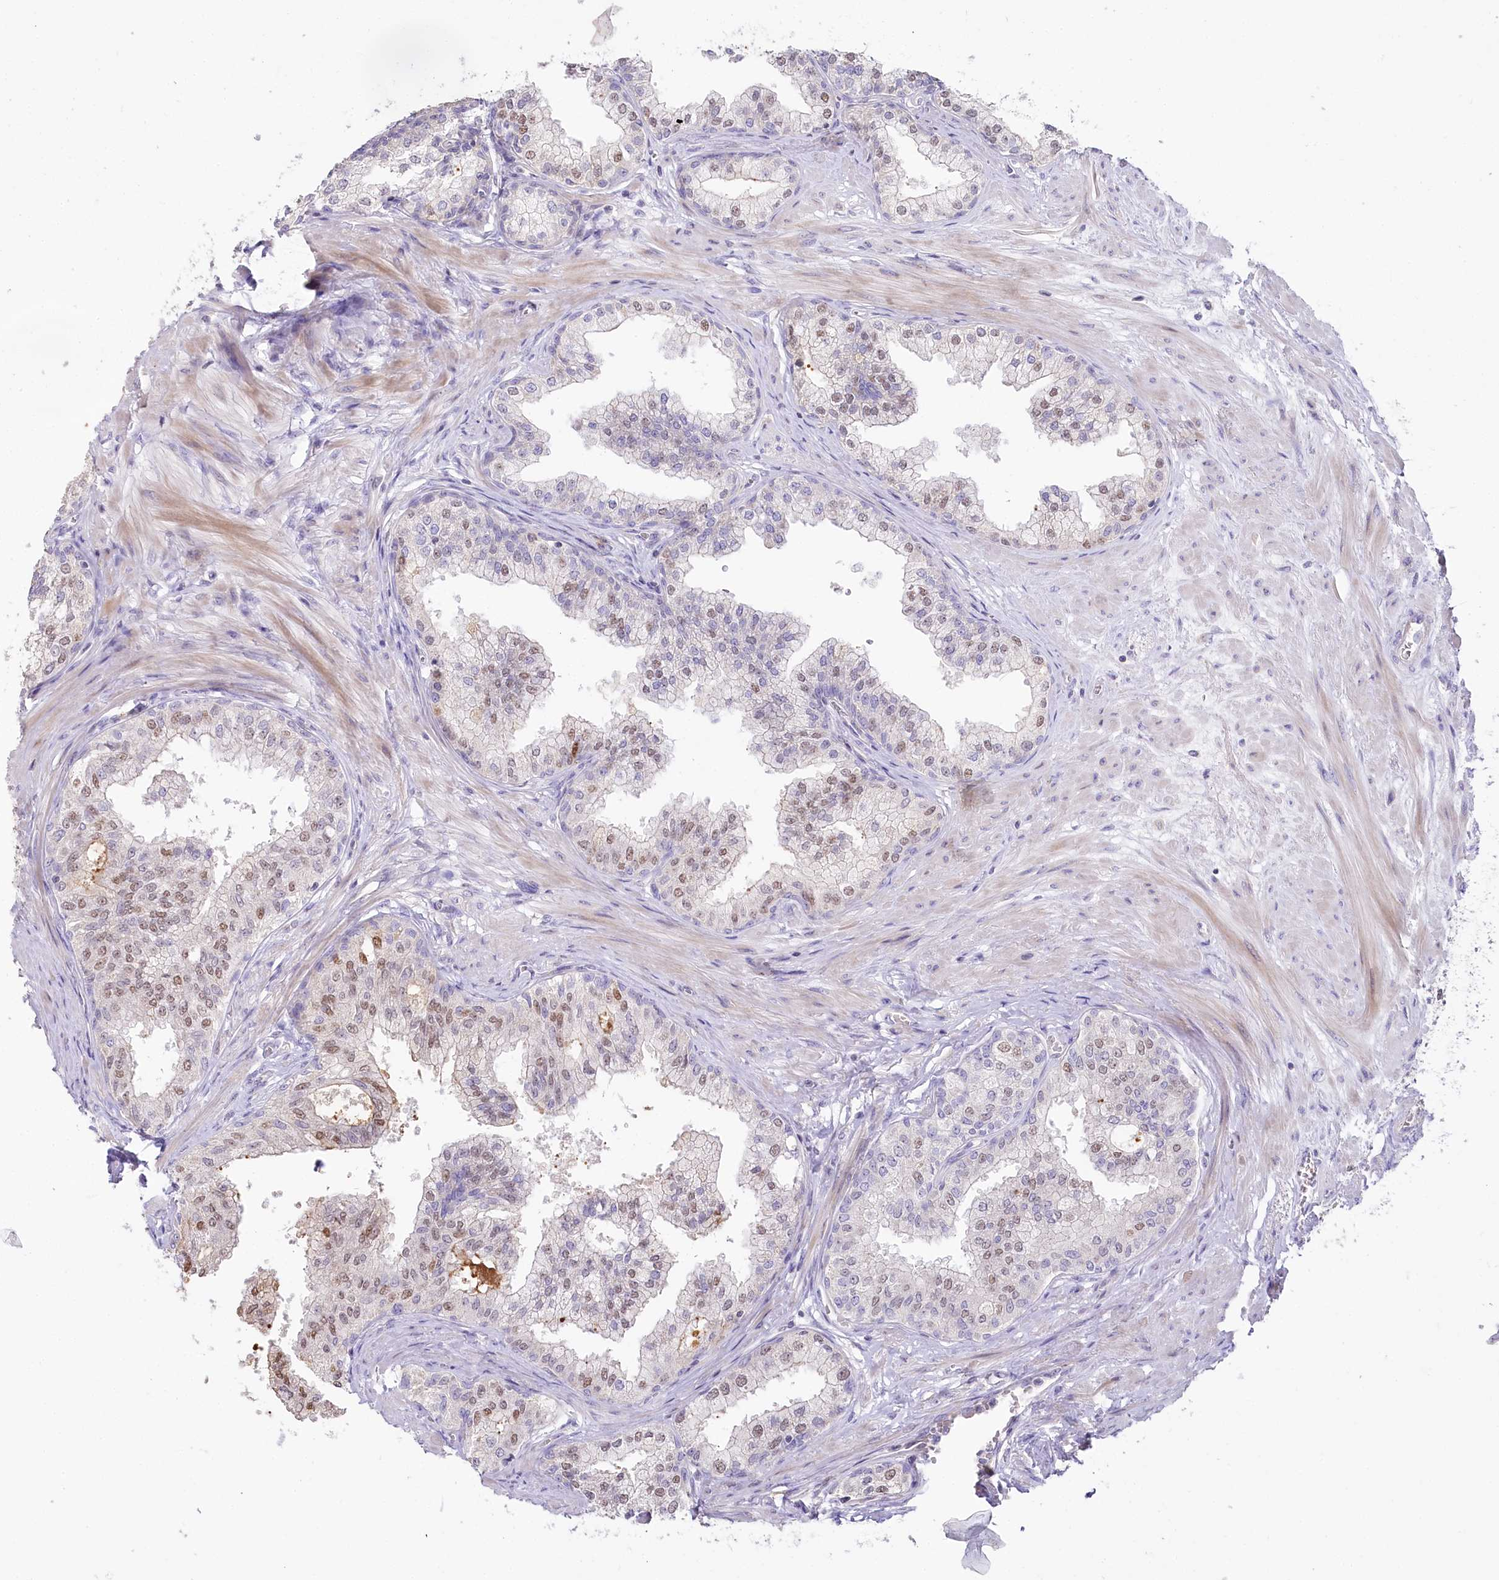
{"staining": {"intensity": "weak", "quantity": "25%-75%", "location": "nuclear"}, "tissue": "prostate", "cell_type": "Glandular cells", "image_type": "normal", "snomed": [{"axis": "morphology", "description": "Normal tissue, NOS"}, {"axis": "topography", "description": "Prostate"}], "caption": "Normal prostate demonstrates weak nuclear staining in about 25%-75% of glandular cells Immunohistochemistry stains the protein in brown and the nuclei are stained blue..", "gene": "SLC6A11", "patient": {"sex": "male", "age": 60}}